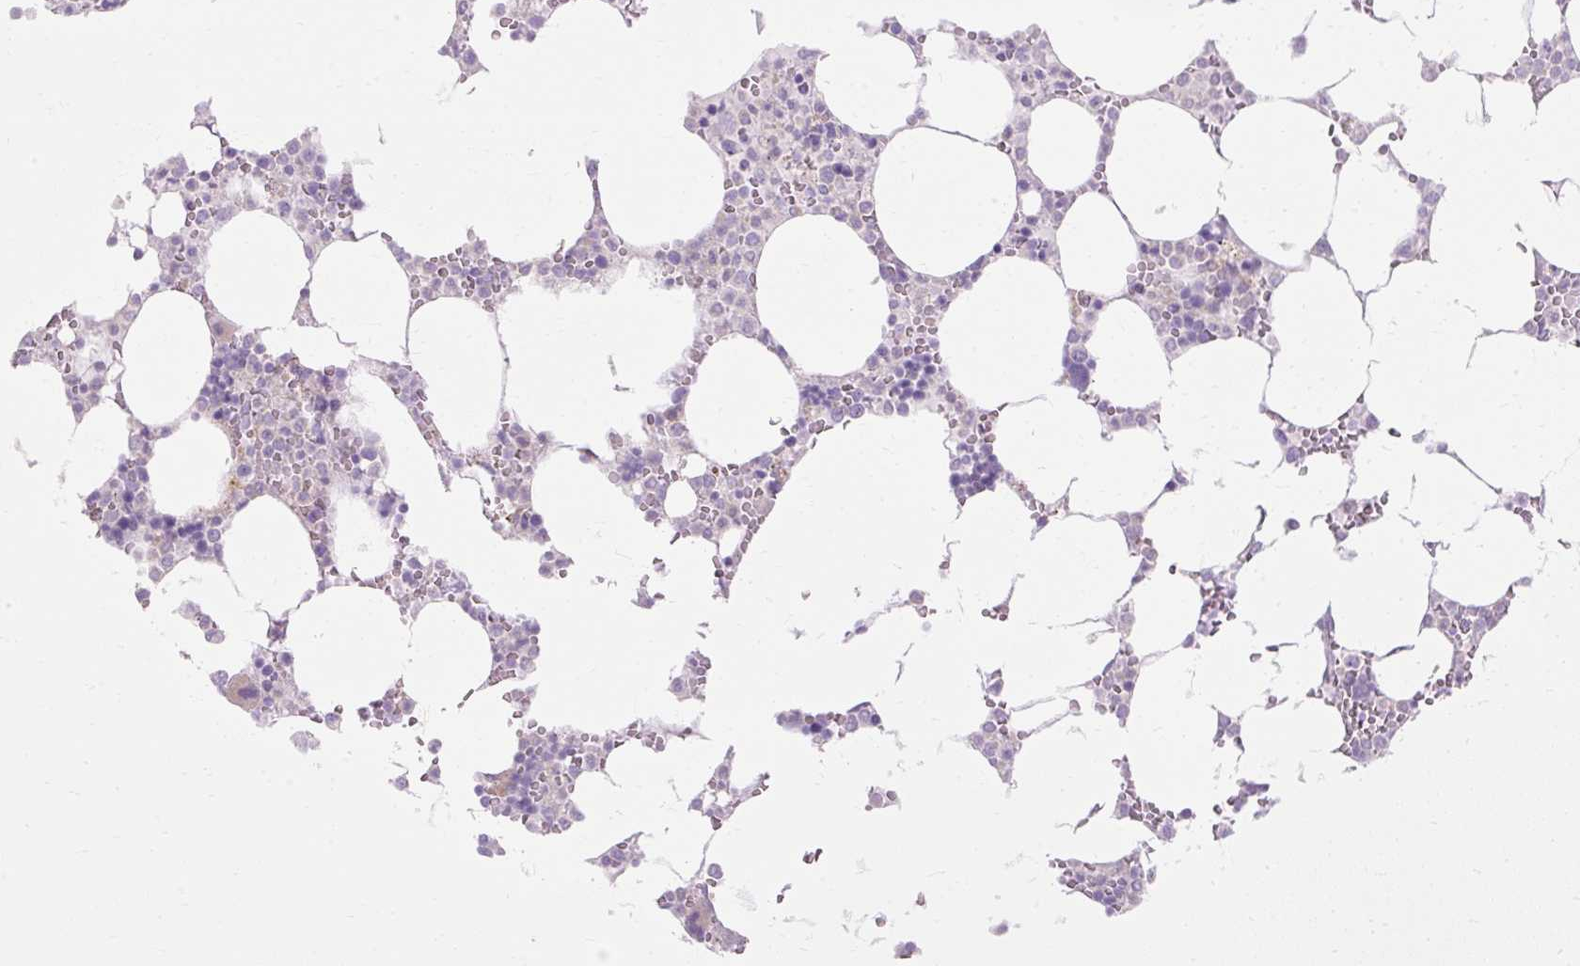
{"staining": {"intensity": "weak", "quantity": "<25%", "location": "cytoplasmic/membranous"}, "tissue": "bone marrow", "cell_type": "Hematopoietic cells", "image_type": "normal", "snomed": [{"axis": "morphology", "description": "Normal tissue, NOS"}, {"axis": "topography", "description": "Bone marrow"}], "caption": "Immunohistochemistry (IHC) image of benign human bone marrow stained for a protein (brown), which exhibits no expression in hematopoietic cells. Nuclei are stained in blue.", "gene": "HSD11B1", "patient": {"sex": "male", "age": 64}}